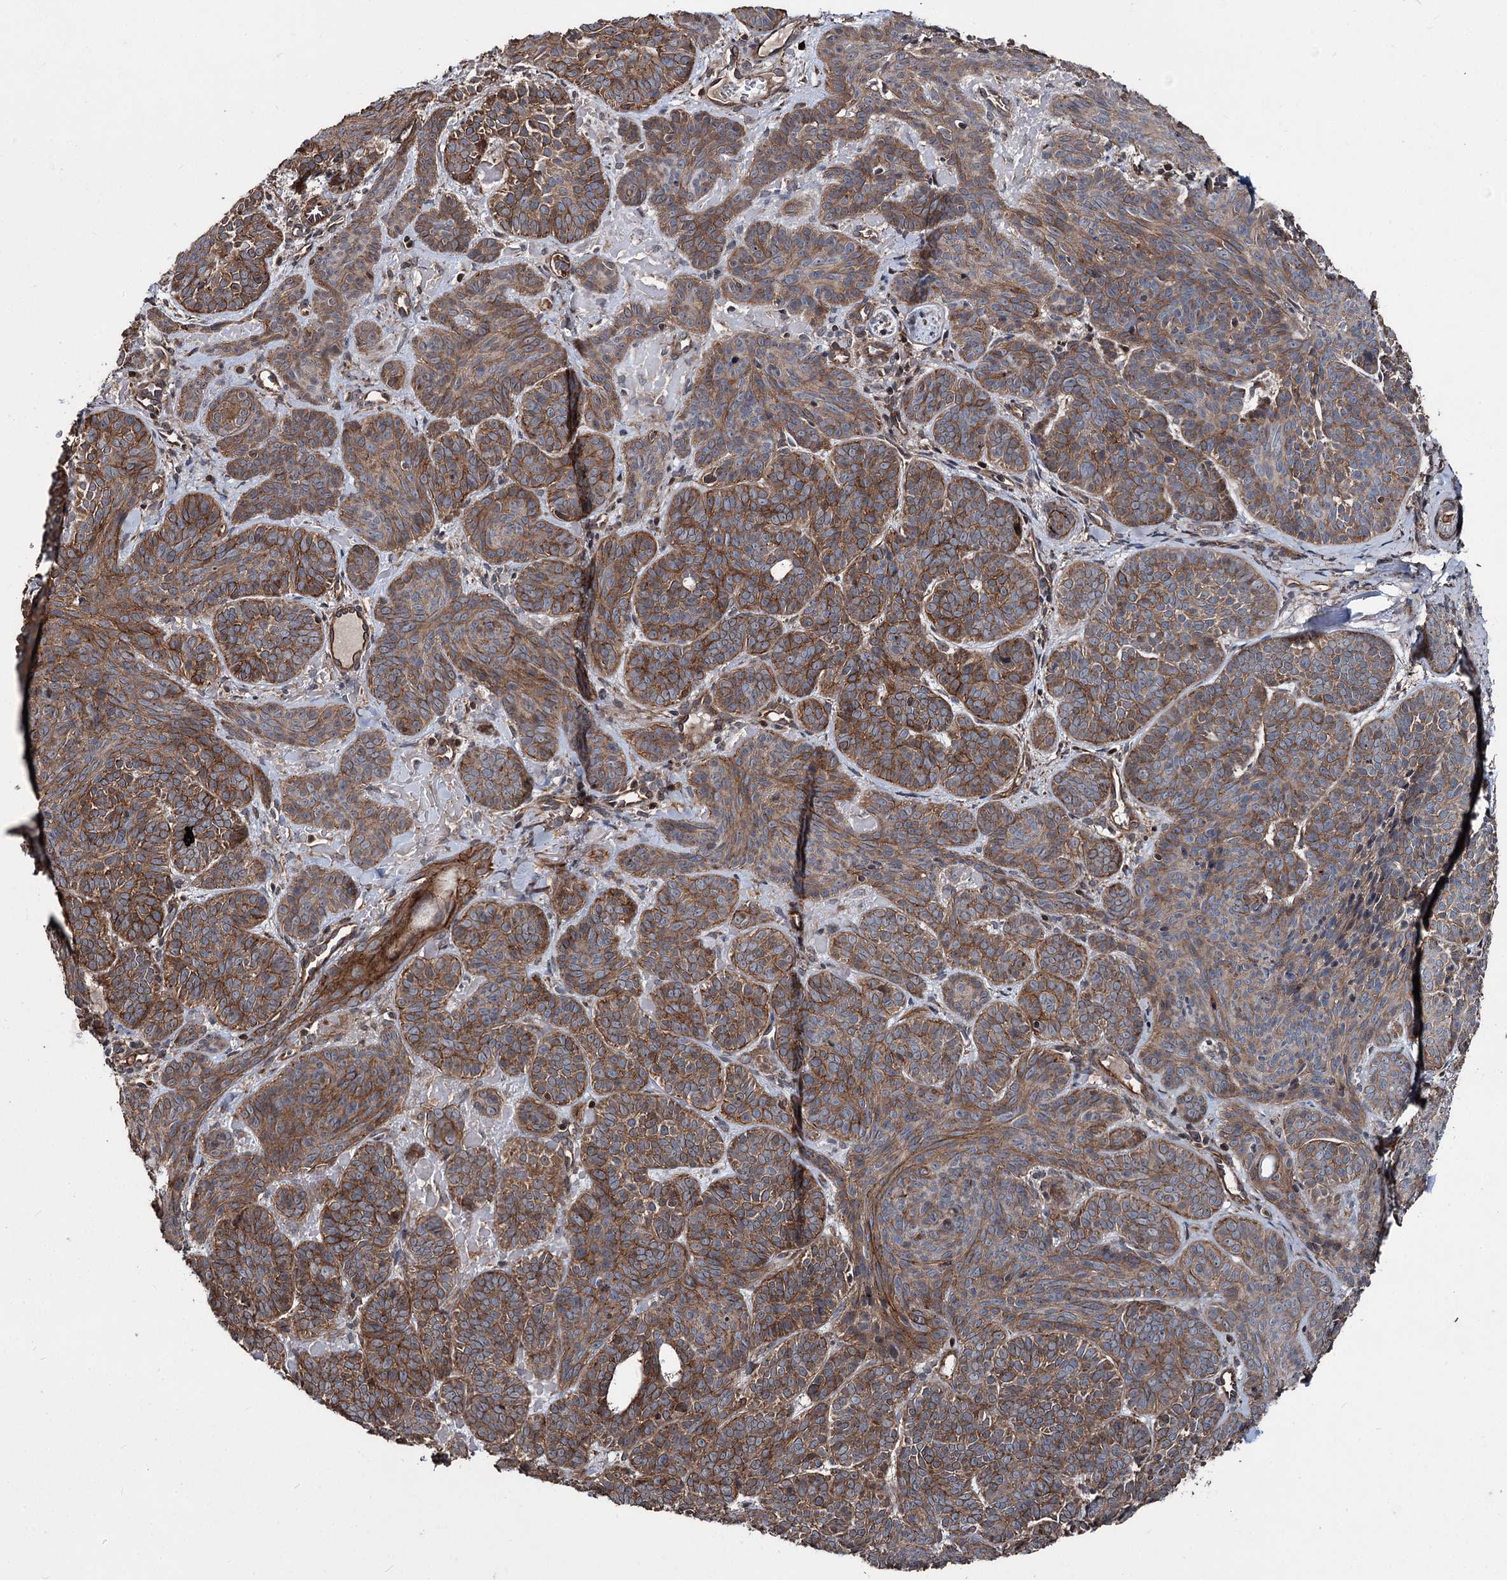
{"staining": {"intensity": "strong", "quantity": ">75%", "location": "cytoplasmic/membranous"}, "tissue": "skin cancer", "cell_type": "Tumor cells", "image_type": "cancer", "snomed": [{"axis": "morphology", "description": "Basal cell carcinoma"}, {"axis": "topography", "description": "Skin"}], "caption": "Immunohistochemistry (IHC) of basal cell carcinoma (skin) displays high levels of strong cytoplasmic/membranous positivity in approximately >75% of tumor cells.", "gene": "ITFG2", "patient": {"sex": "male", "age": 85}}